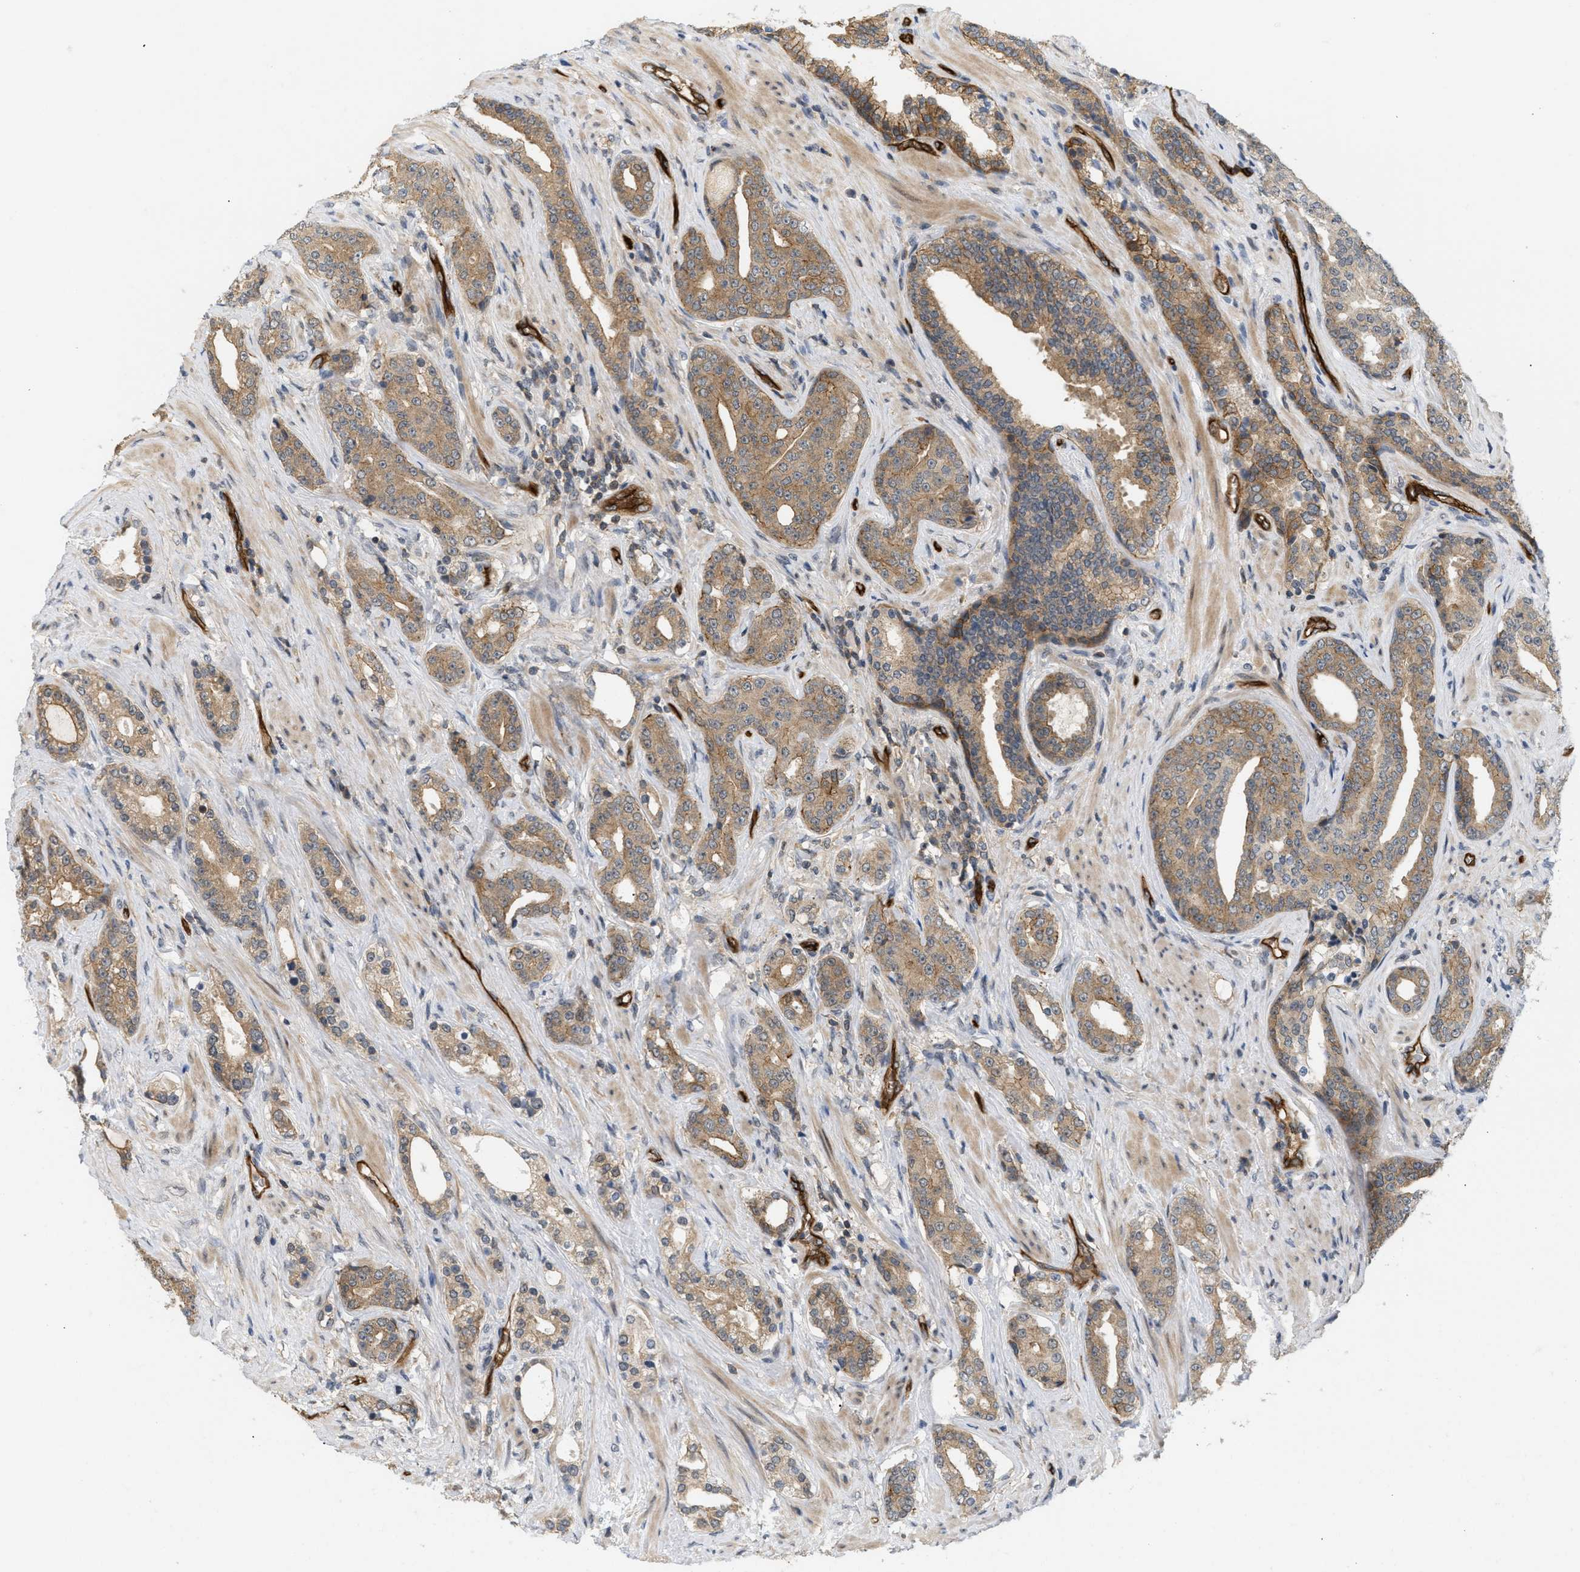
{"staining": {"intensity": "moderate", "quantity": ">75%", "location": "cytoplasmic/membranous"}, "tissue": "prostate cancer", "cell_type": "Tumor cells", "image_type": "cancer", "snomed": [{"axis": "morphology", "description": "Adenocarcinoma, High grade"}, {"axis": "topography", "description": "Prostate"}], "caption": "Adenocarcinoma (high-grade) (prostate) stained with a protein marker reveals moderate staining in tumor cells.", "gene": "PALMD", "patient": {"sex": "male", "age": 71}}